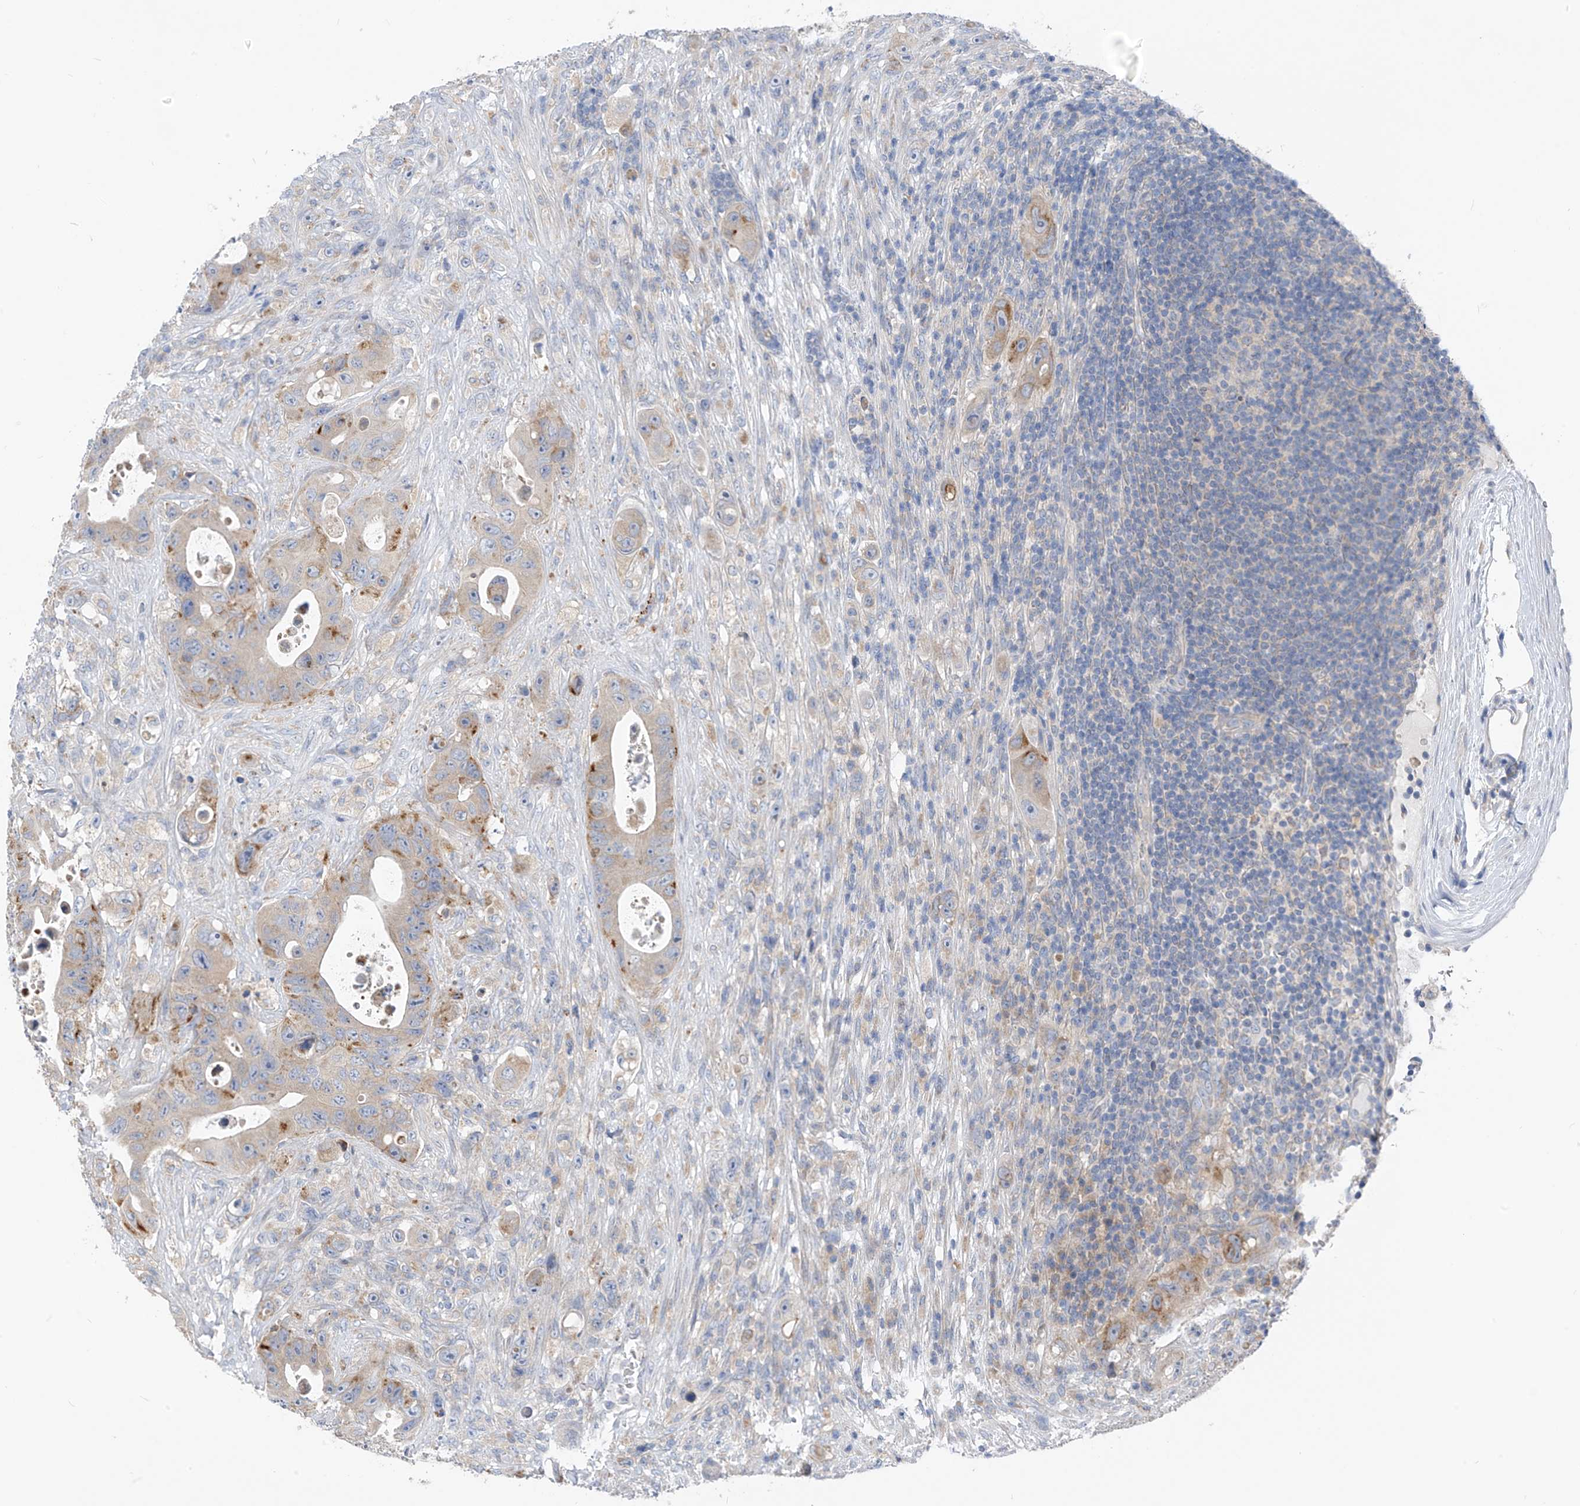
{"staining": {"intensity": "moderate", "quantity": "<25%", "location": "cytoplasmic/membranous"}, "tissue": "colorectal cancer", "cell_type": "Tumor cells", "image_type": "cancer", "snomed": [{"axis": "morphology", "description": "Adenocarcinoma, NOS"}, {"axis": "topography", "description": "Colon"}], "caption": "Adenocarcinoma (colorectal) stained with a protein marker demonstrates moderate staining in tumor cells.", "gene": "LDAH", "patient": {"sex": "female", "age": 46}}